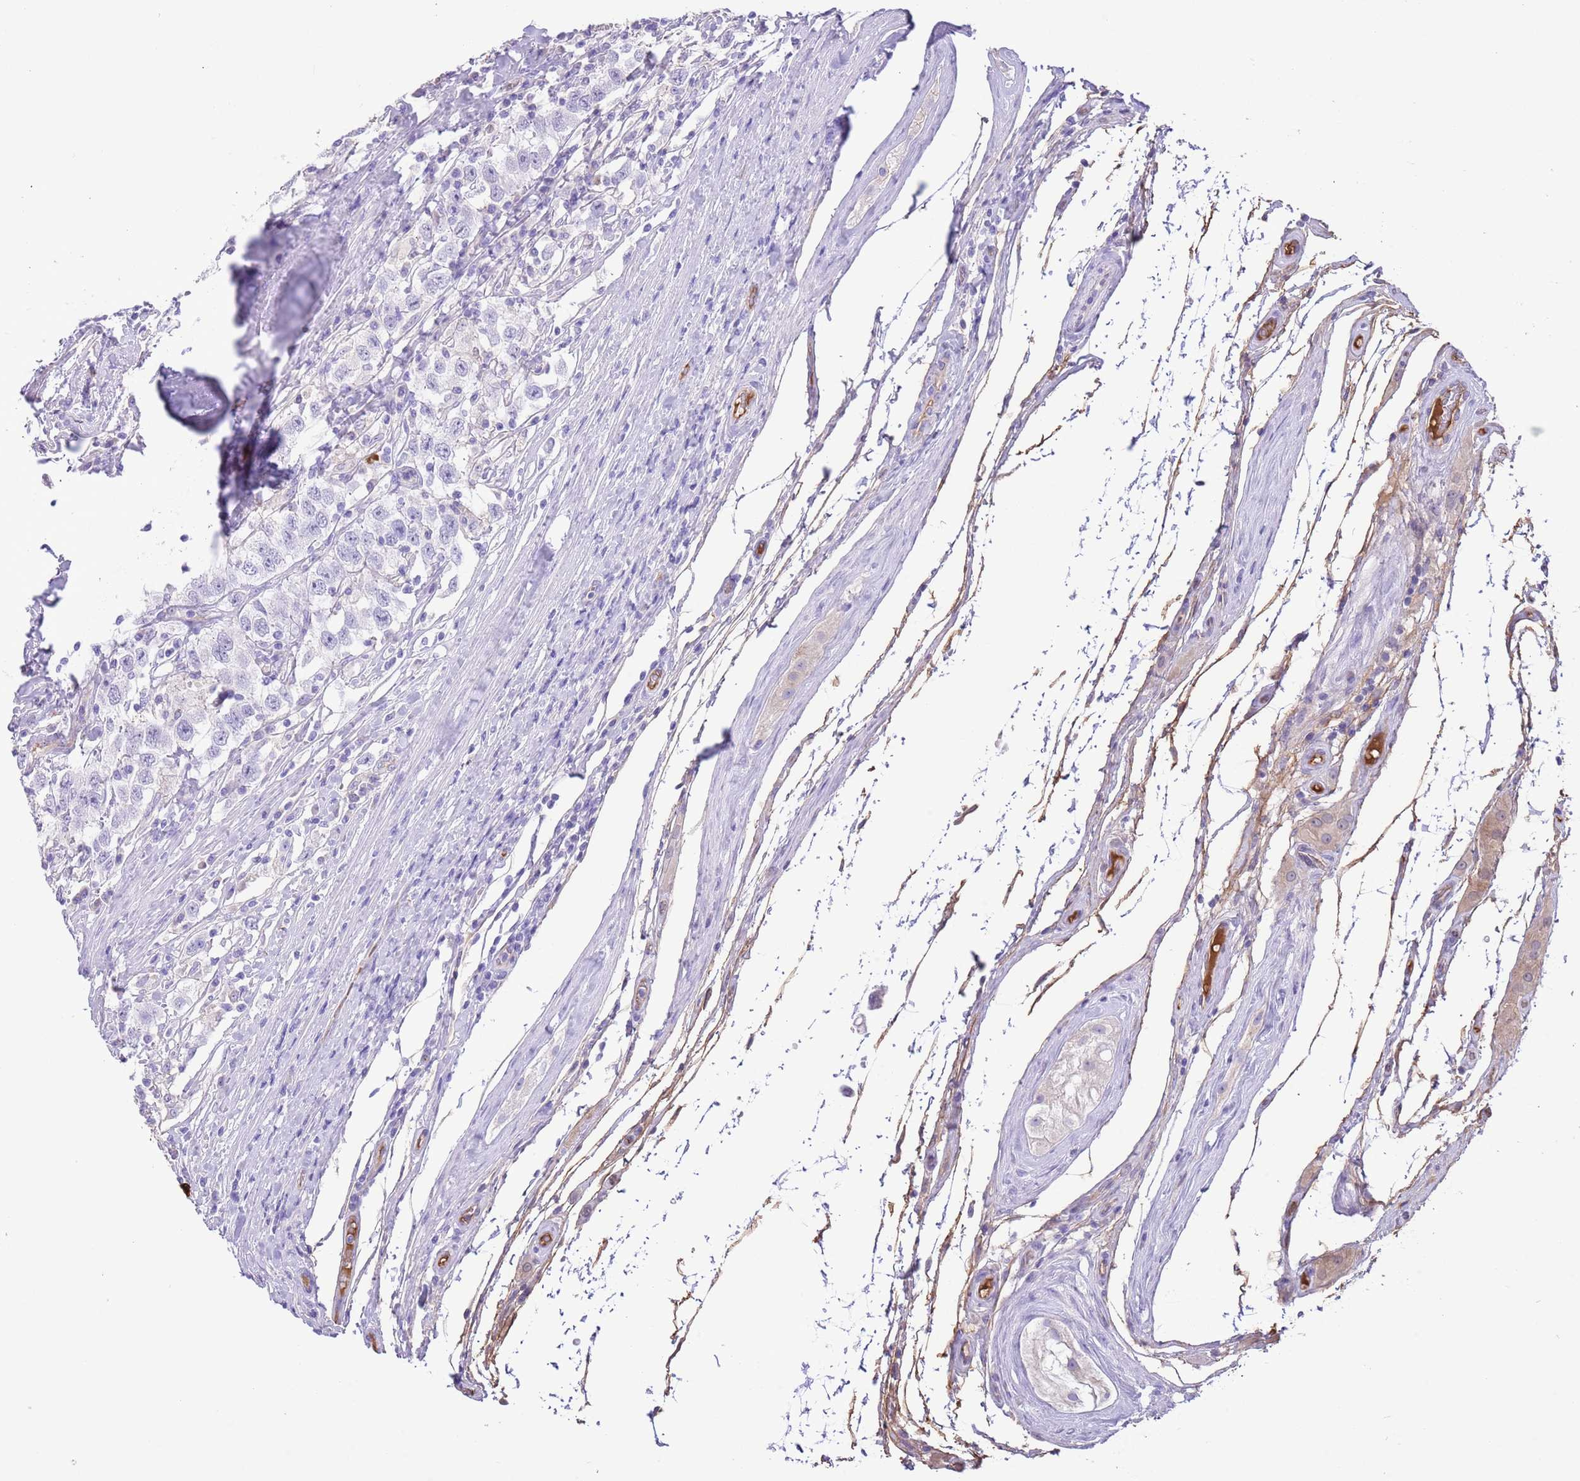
{"staining": {"intensity": "negative", "quantity": "none", "location": "none"}, "tissue": "testis cancer", "cell_type": "Tumor cells", "image_type": "cancer", "snomed": [{"axis": "morphology", "description": "Seminoma, NOS"}, {"axis": "topography", "description": "Testis"}], "caption": "An IHC photomicrograph of testis seminoma is shown. There is no staining in tumor cells of testis seminoma. The staining is performed using DAB (3,3'-diaminobenzidine) brown chromogen with nuclei counter-stained in using hematoxylin.", "gene": "IGF1", "patient": {"sex": "male", "age": 41}}